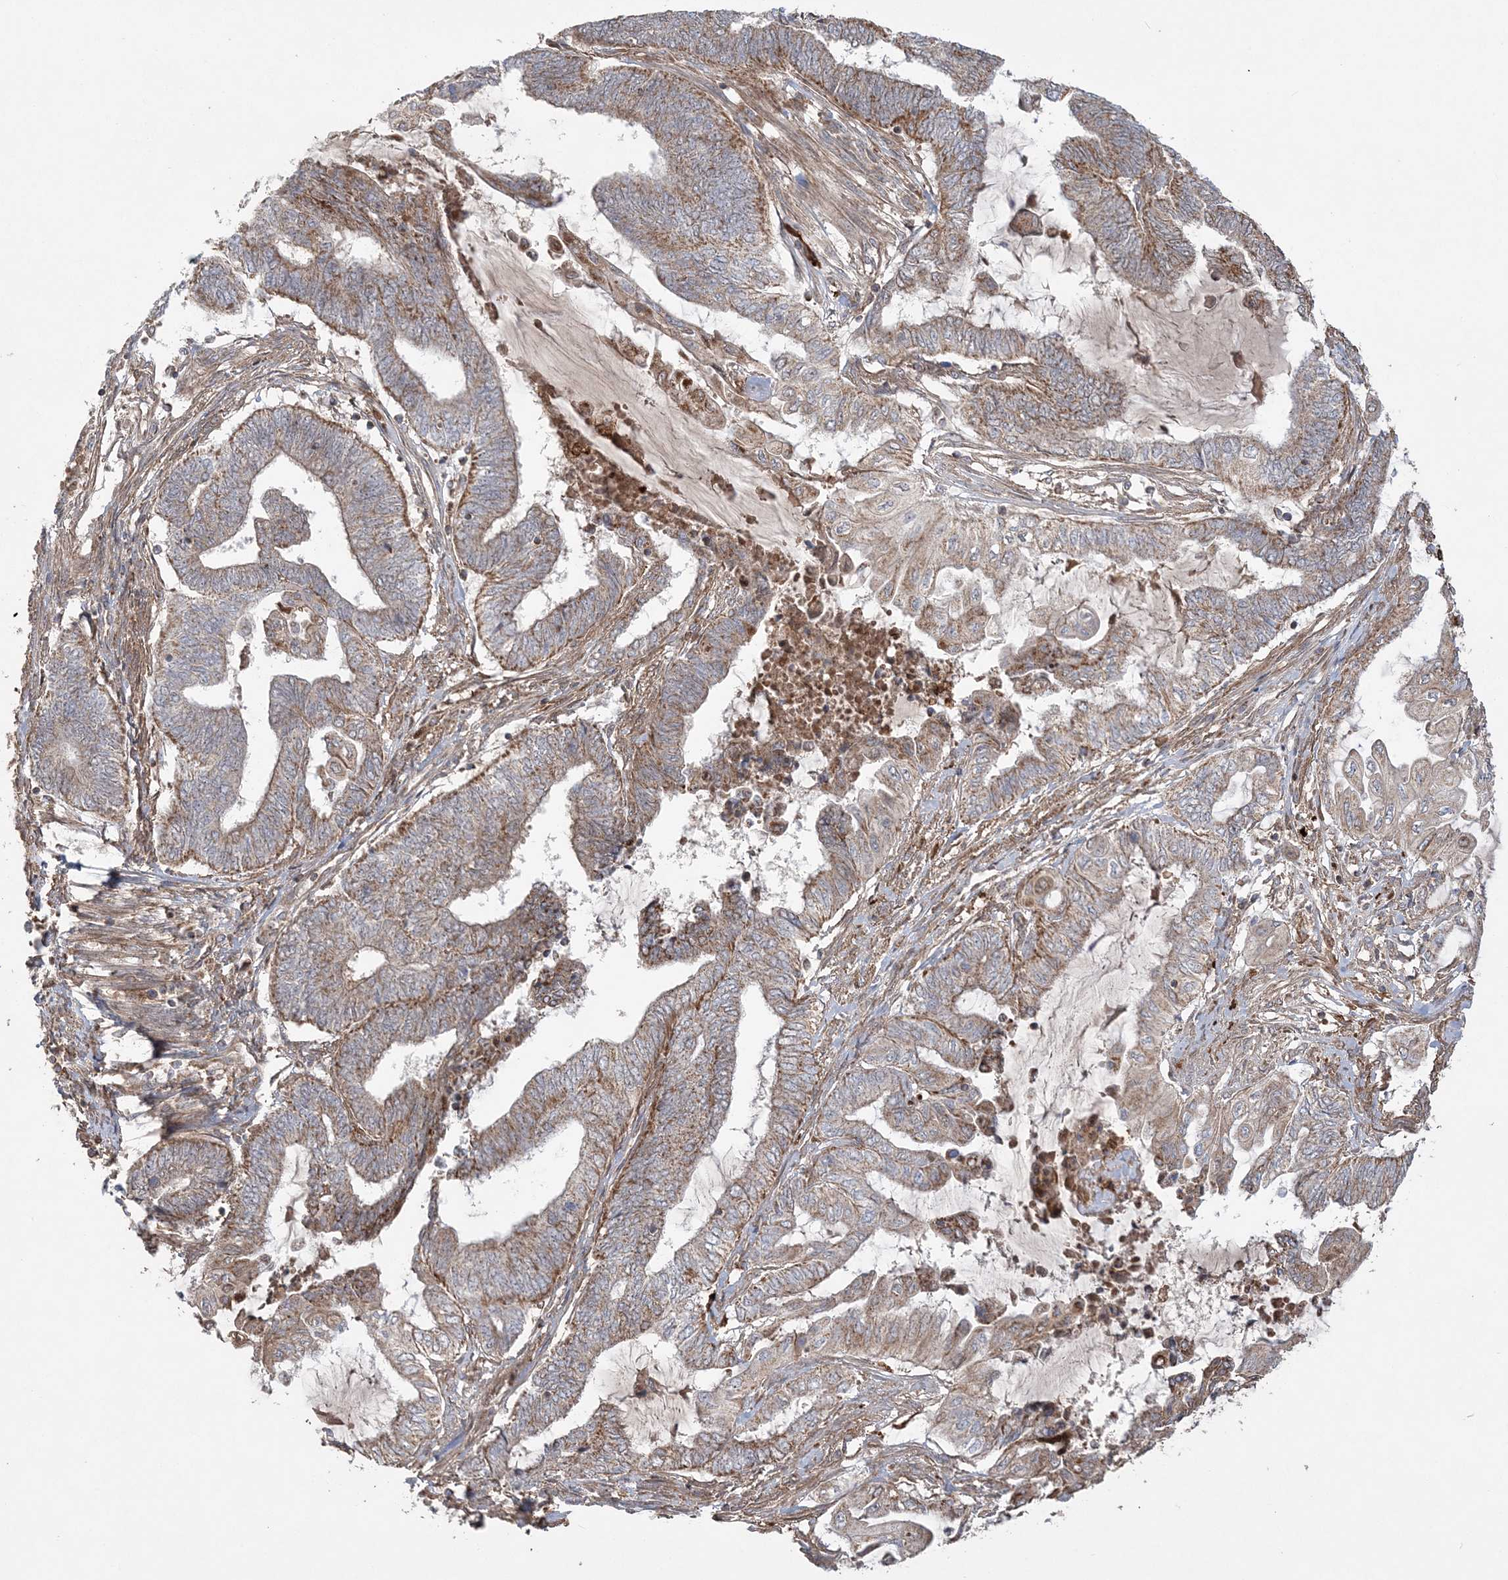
{"staining": {"intensity": "moderate", "quantity": ">75%", "location": "cytoplasmic/membranous"}, "tissue": "endometrial cancer", "cell_type": "Tumor cells", "image_type": "cancer", "snomed": [{"axis": "morphology", "description": "Adenocarcinoma, NOS"}, {"axis": "topography", "description": "Uterus"}, {"axis": "topography", "description": "Endometrium"}], "caption": "Adenocarcinoma (endometrial) stained for a protein (brown) demonstrates moderate cytoplasmic/membranous positive positivity in approximately >75% of tumor cells.", "gene": "SCLT1", "patient": {"sex": "female", "age": 70}}